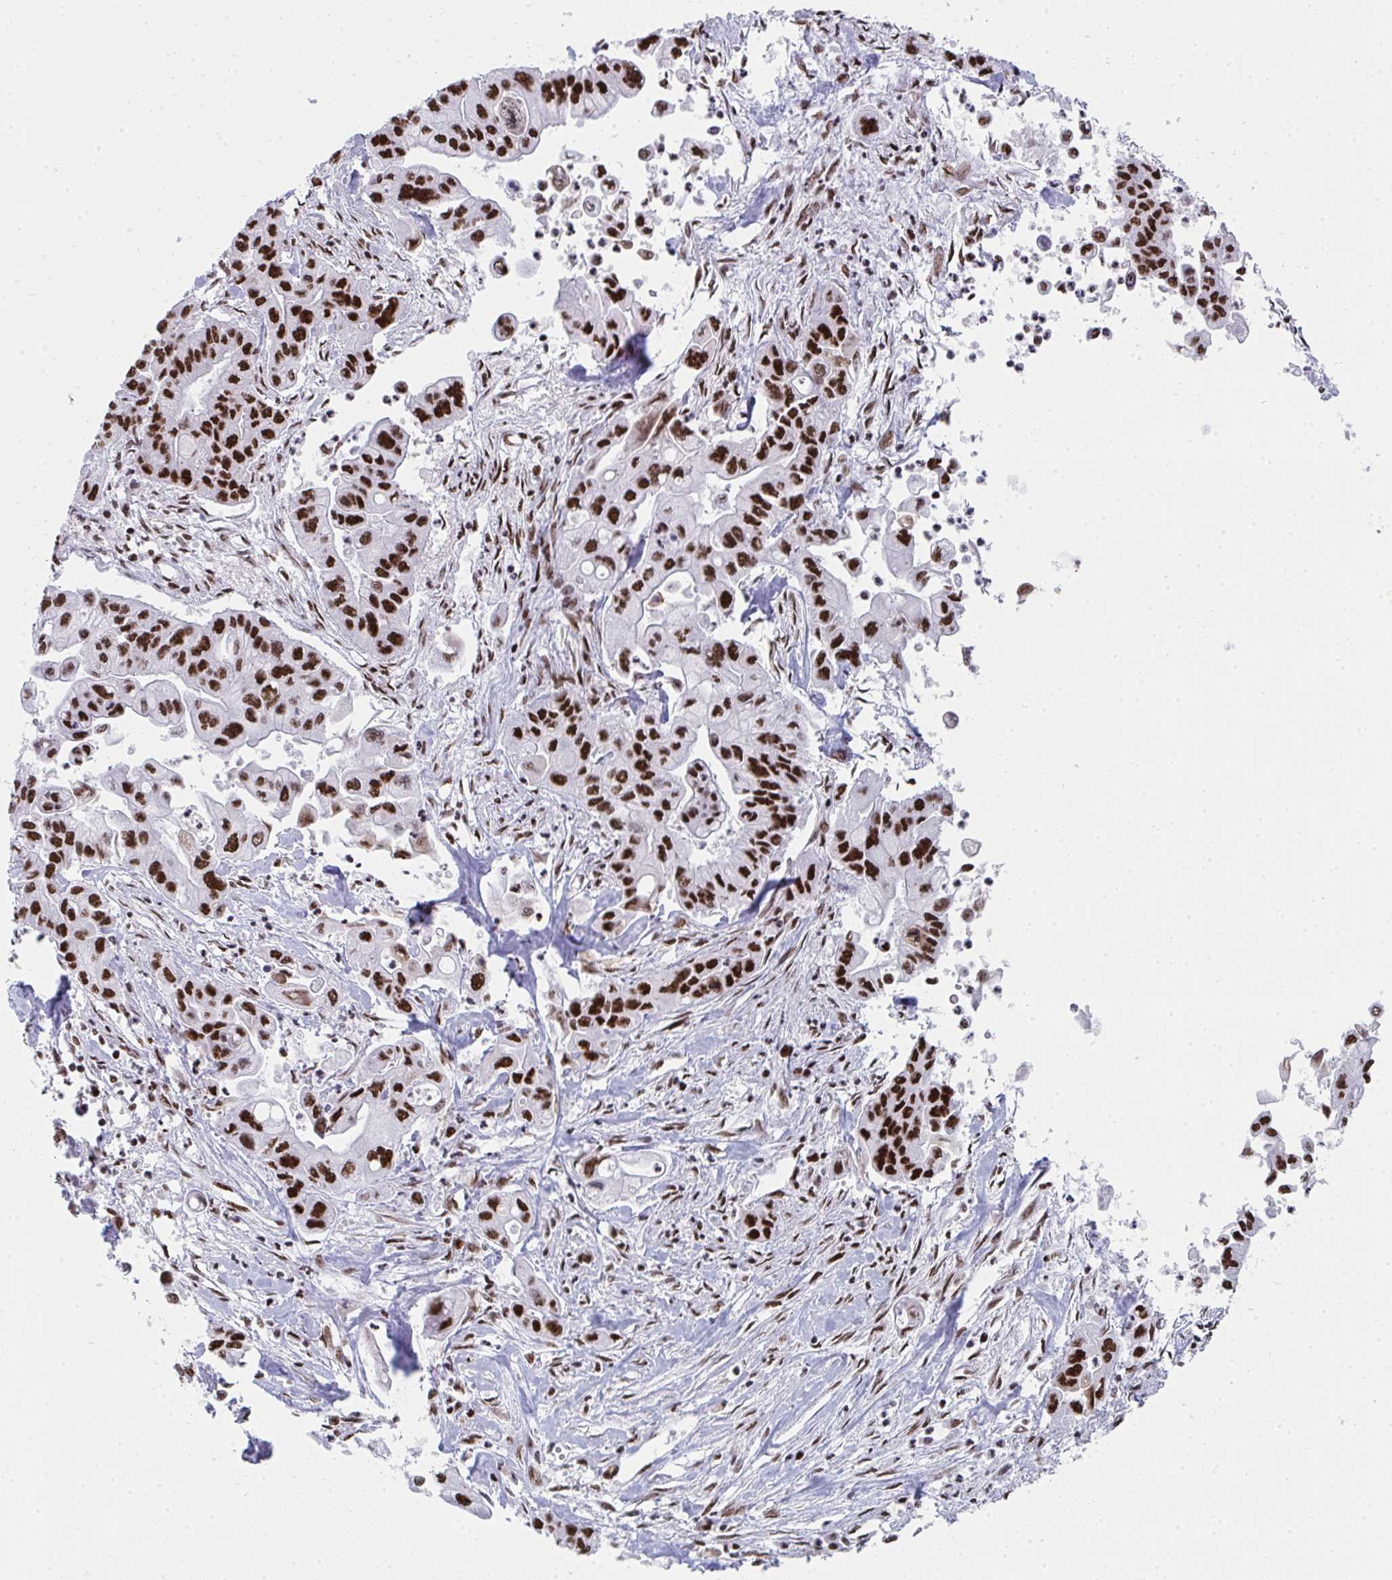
{"staining": {"intensity": "strong", "quantity": ">75%", "location": "nuclear"}, "tissue": "pancreatic cancer", "cell_type": "Tumor cells", "image_type": "cancer", "snomed": [{"axis": "morphology", "description": "Adenocarcinoma, NOS"}, {"axis": "topography", "description": "Pancreas"}], "caption": "Immunohistochemical staining of human pancreatic adenocarcinoma displays high levels of strong nuclear protein positivity in approximately >75% of tumor cells. Using DAB (brown) and hematoxylin (blue) stains, captured at high magnification using brightfield microscopy.", "gene": "SNRNP70", "patient": {"sex": "male", "age": 62}}